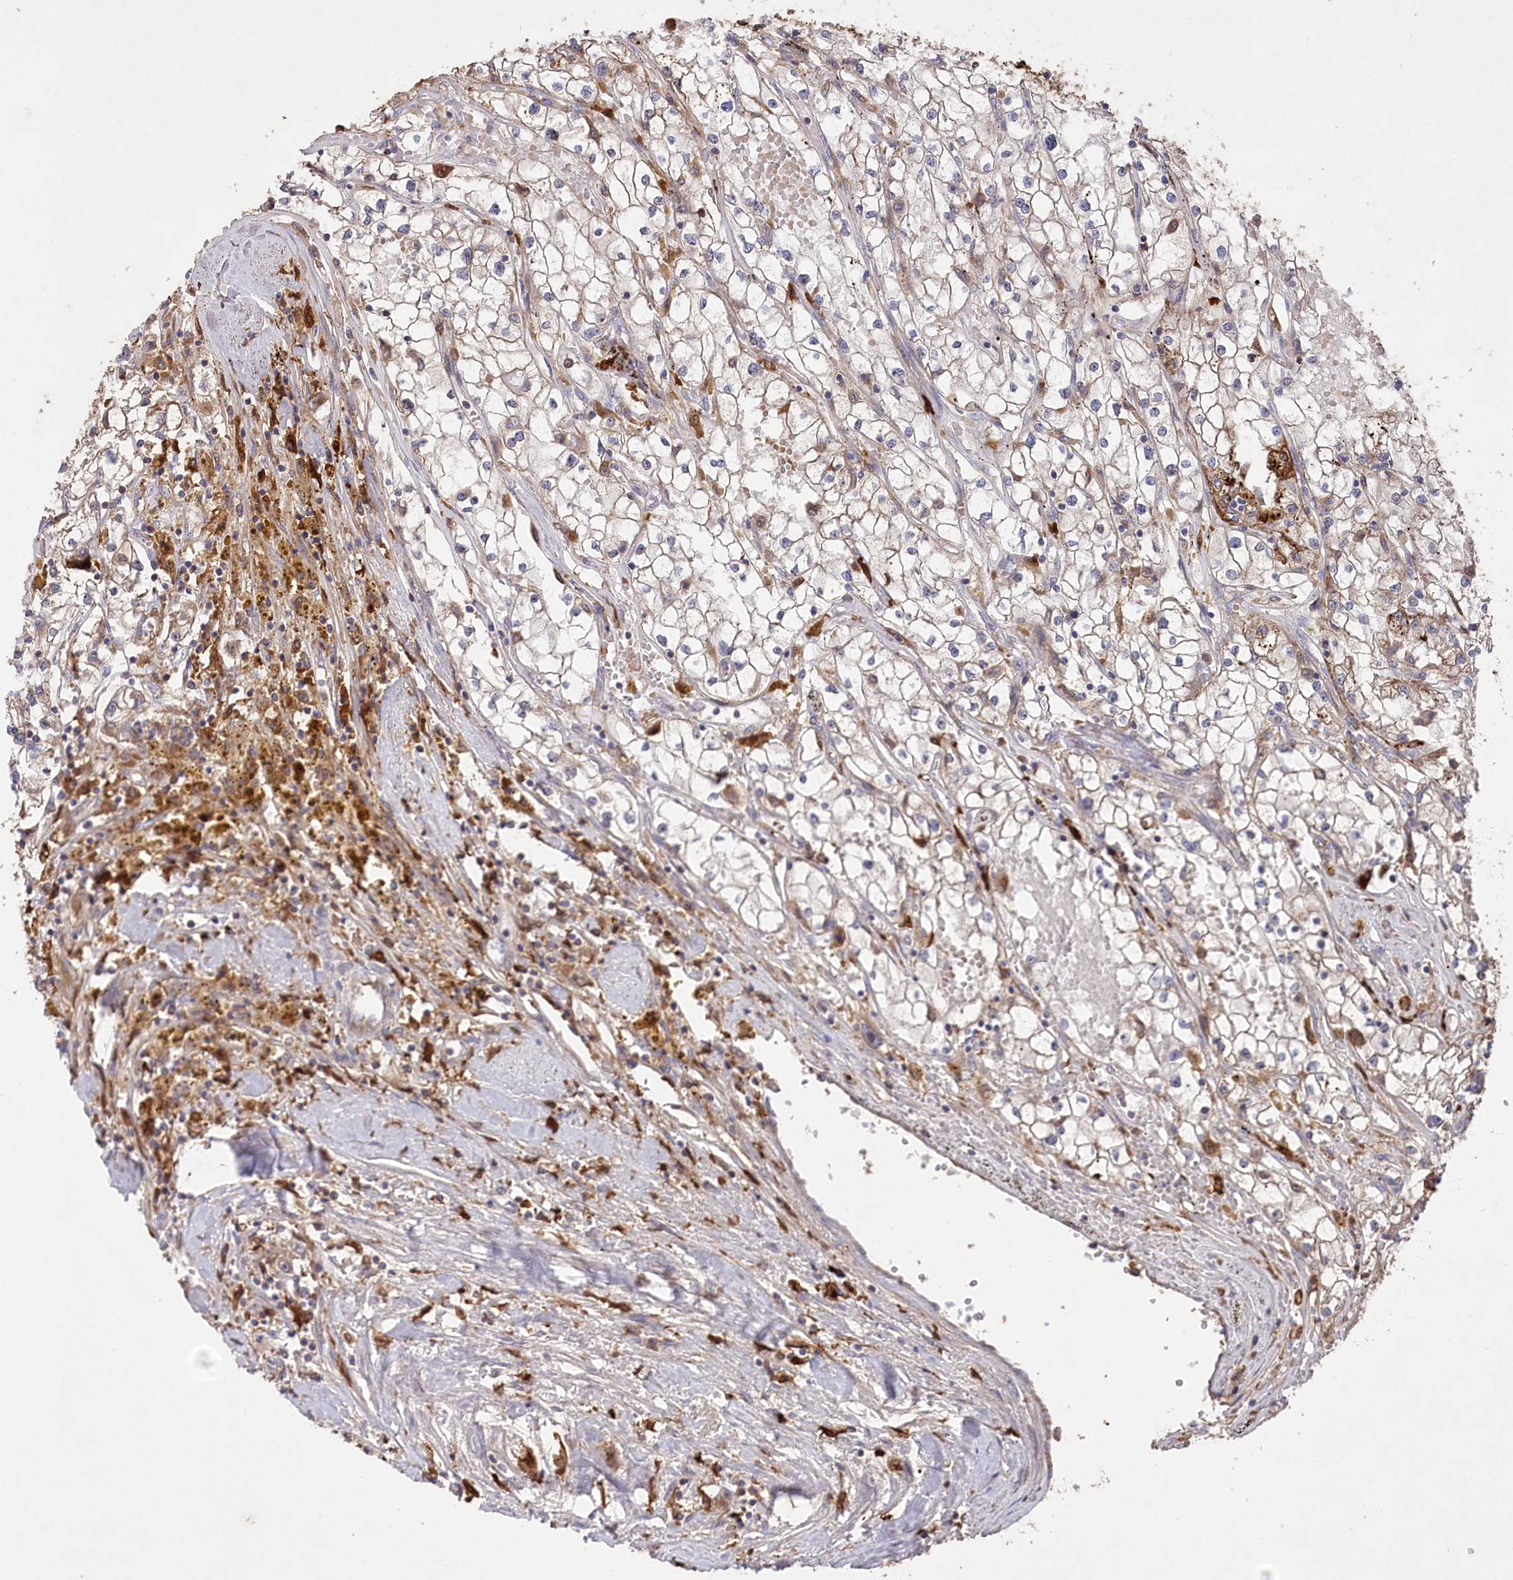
{"staining": {"intensity": "weak", "quantity": "25%-75%", "location": "cytoplasmic/membranous"}, "tissue": "renal cancer", "cell_type": "Tumor cells", "image_type": "cancer", "snomed": [{"axis": "morphology", "description": "Adenocarcinoma, NOS"}, {"axis": "topography", "description": "Kidney"}], "caption": "Immunohistochemical staining of human adenocarcinoma (renal) reveals low levels of weak cytoplasmic/membranous expression in about 25%-75% of tumor cells. The protein of interest is stained brown, and the nuclei are stained in blue (DAB IHC with brightfield microscopy, high magnification).", "gene": "PPP1R21", "patient": {"sex": "male", "age": 56}}